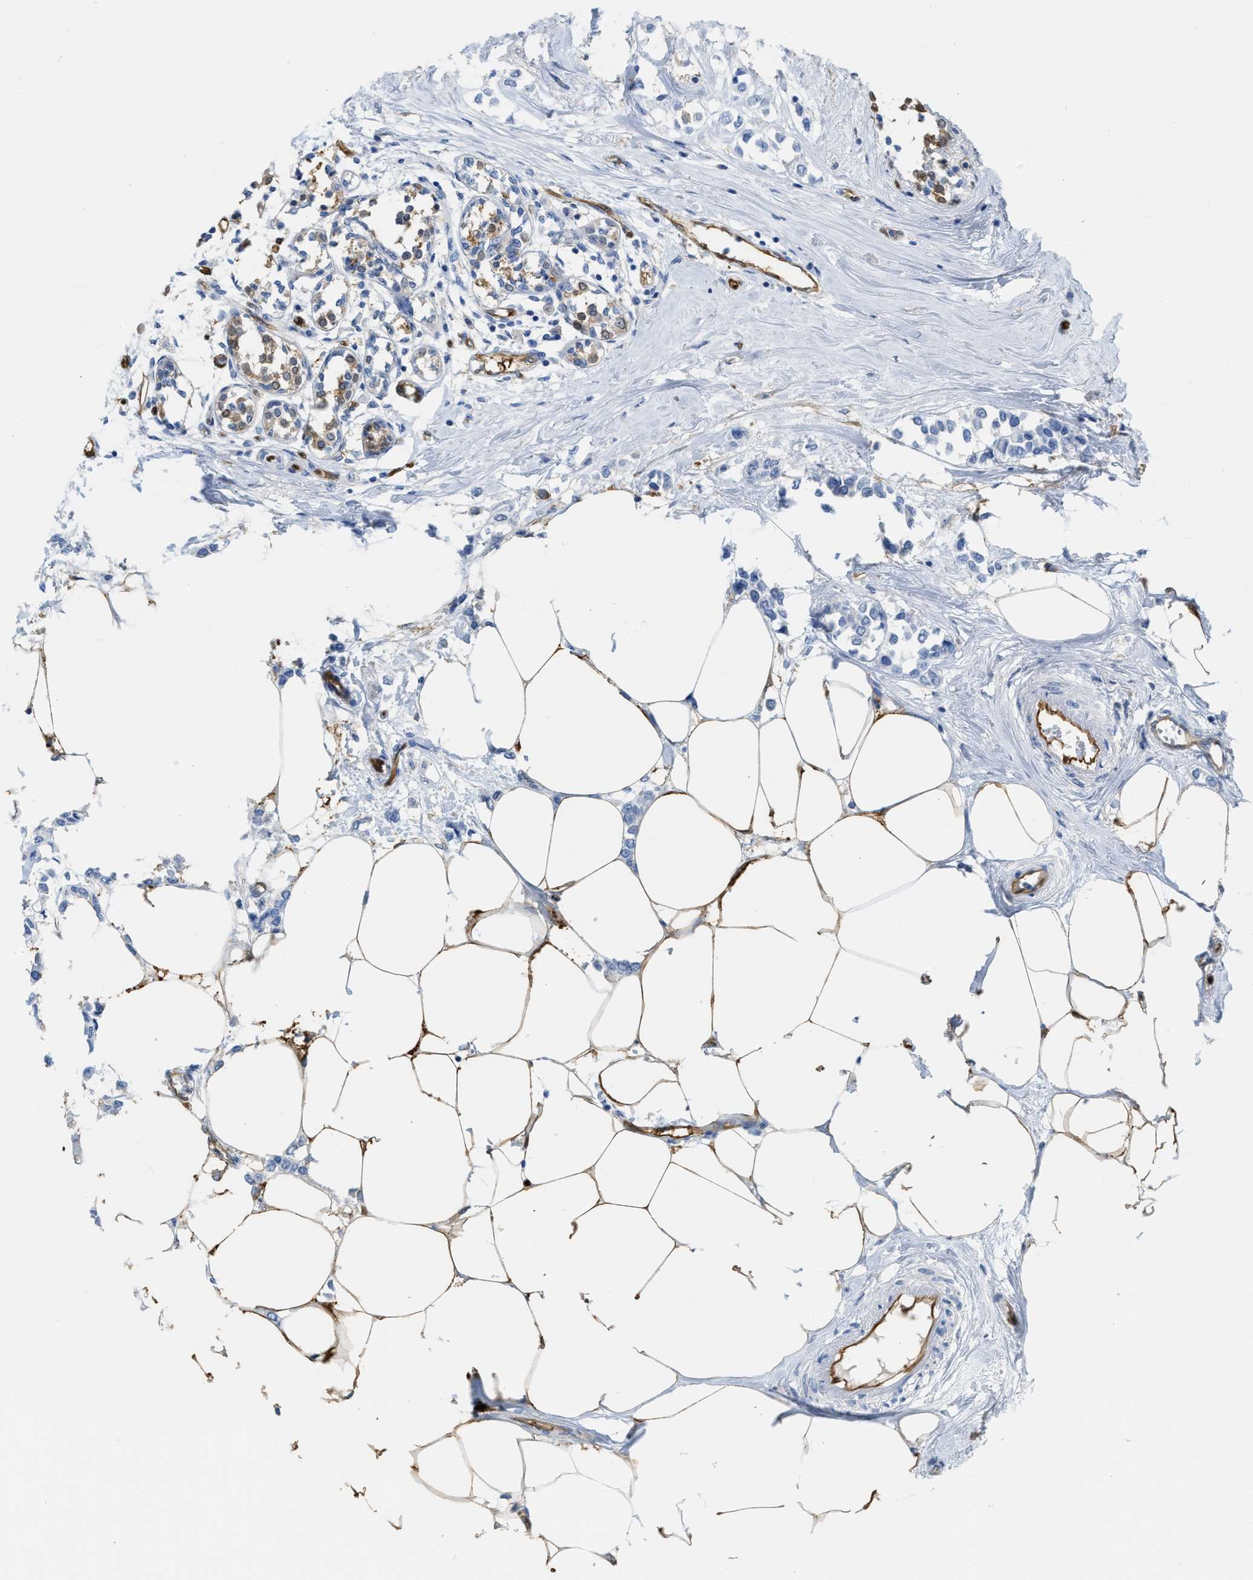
{"staining": {"intensity": "negative", "quantity": "none", "location": "none"}, "tissue": "breast cancer", "cell_type": "Tumor cells", "image_type": "cancer", "snomed": [{"axis": "morphology", "description": "Lobular carcinoma"}, {"axis": "topography", "description": "Breast"}], "caption": "DAB (3,3'-diaminobenzidine) immunohistochemical staining of human breast cancer (lobular carcinoma) displays no significant staining in tumor cells.", "gene": "ASS1", "patient": {"sex": "female", "age": 51}}